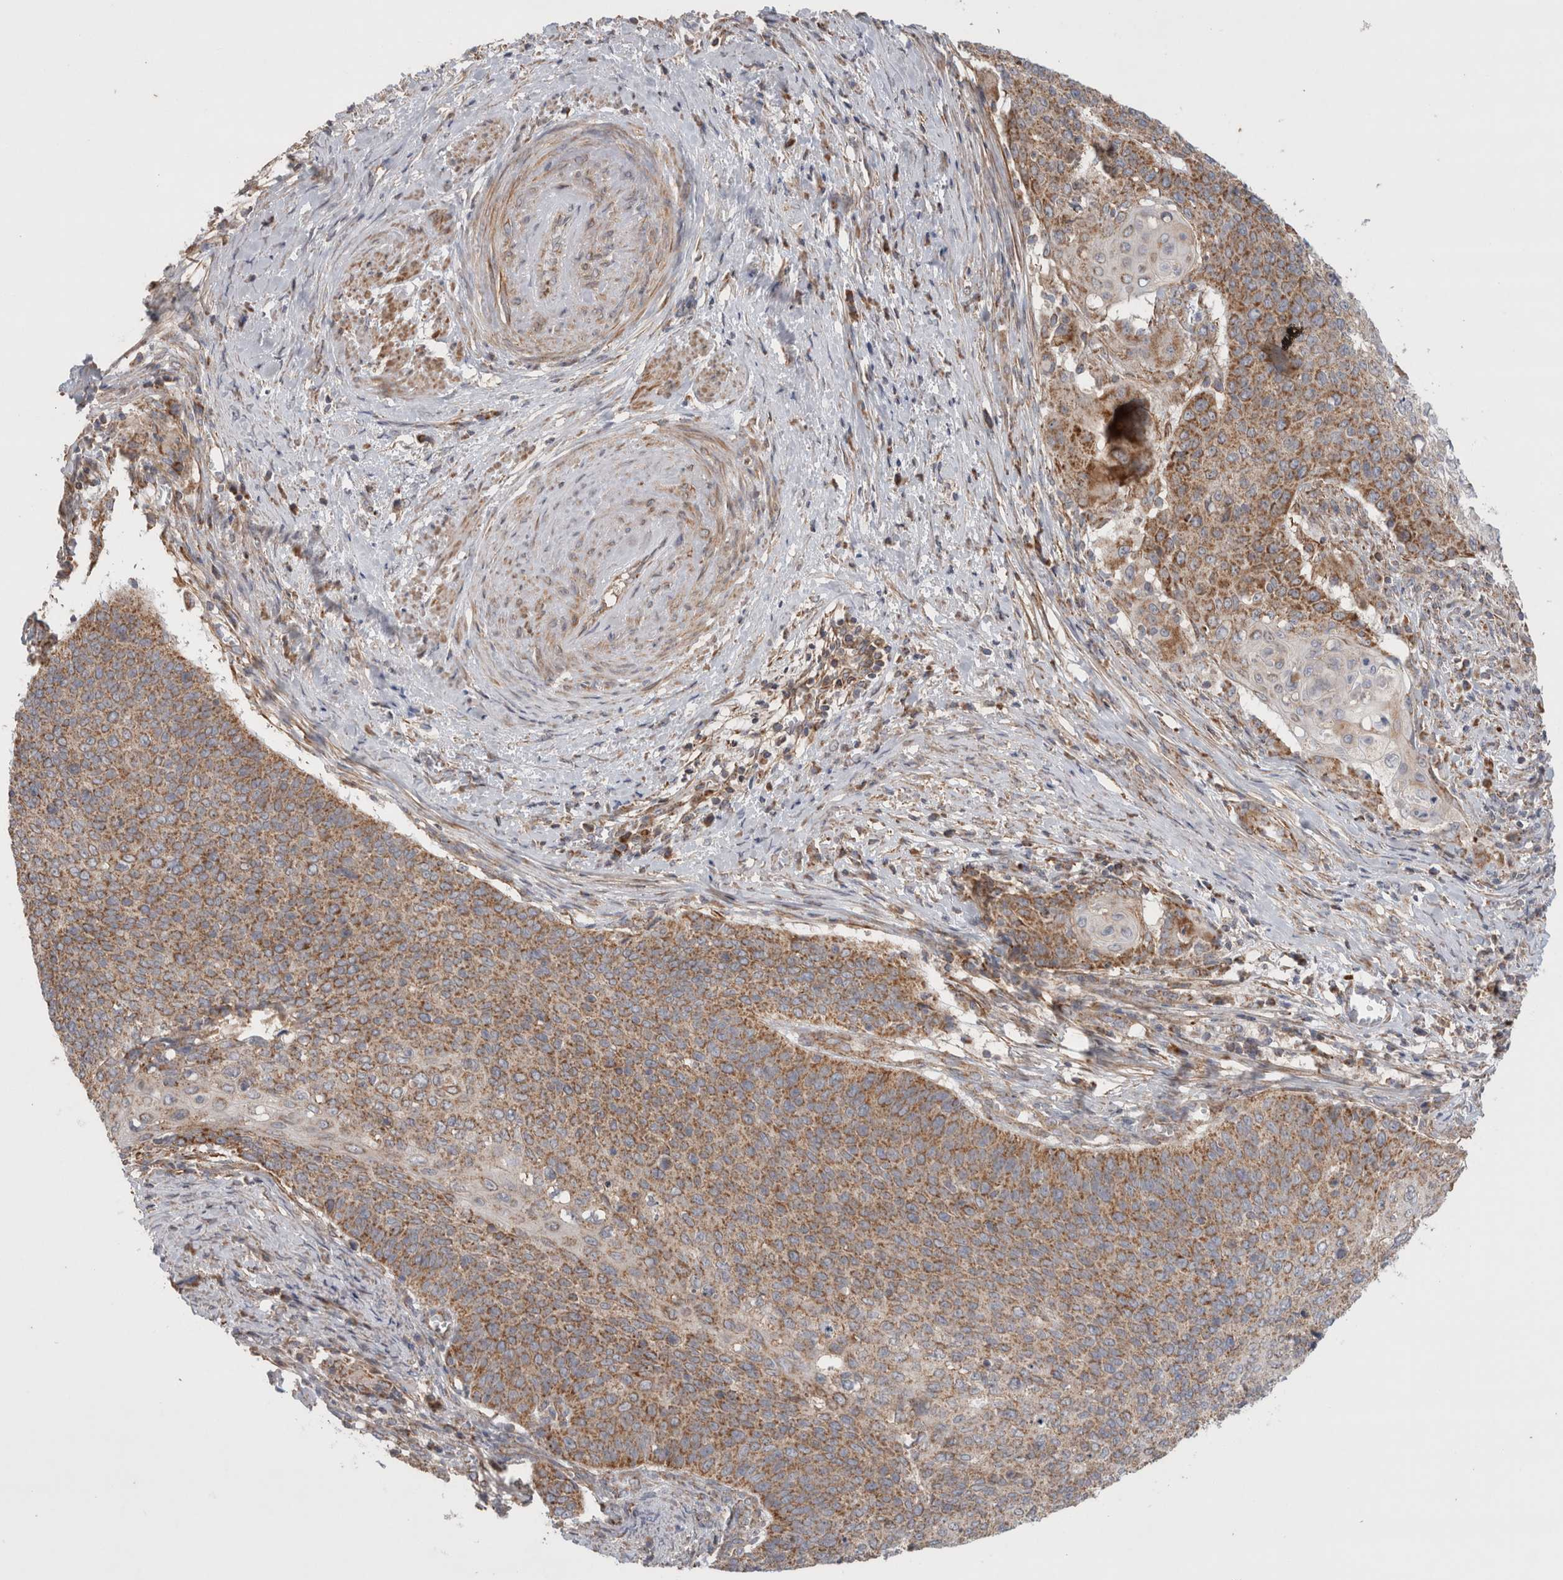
{"staining": {"intensity": "moderate", "quantity": ">75%", "location": "cytoplasmic/membranous"}, "tissue": "cervical cancer", "cell_type": "Tumor cells", "image_type": "cancer", "snomed": [{"axis": "morphology", "description": "Squamous cell carcinoma, NOS"}, {"axis": "topography", "description": "Cervix"}], "caption": "Immunohistochemistry of human cervical cancer (squamous cell carcinoma) displays medium levels of moderate cytoplasmic/membranous positivity in about >75% of tumor cells.", "gene": "MRPS28", "patient": {"sex": "female", "age": 39}}